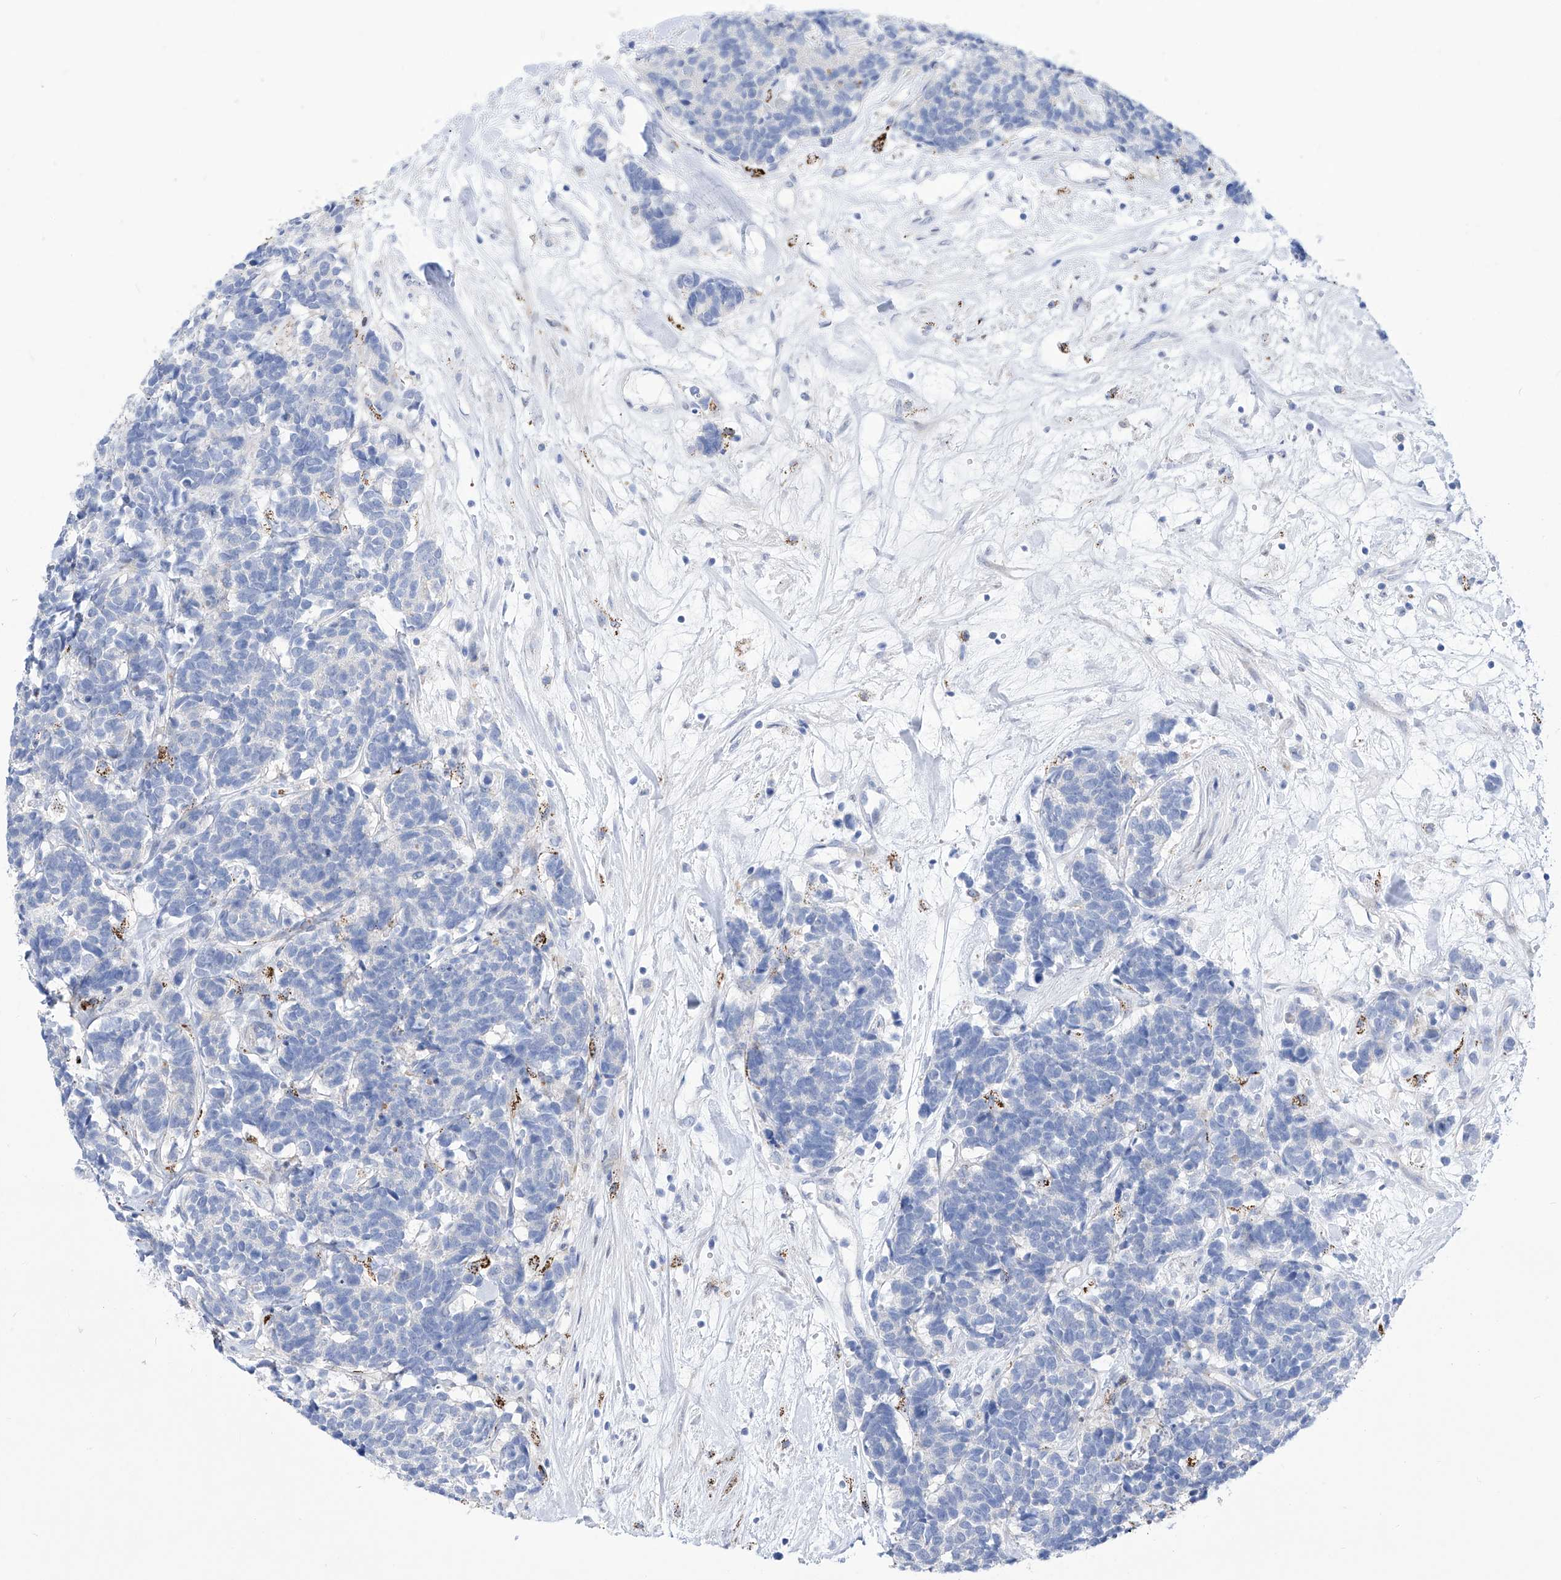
{"staining": {"intensity": "negative", "quantity": "none", "location": "none"}, "tissue": "carcinoid", "cell_type": "Tumor cells", "image_type": "cancer", "snomed": [{"axis": "morphology", "description": "Carcinoma, NOS"}, {"axis": "morphology", "description": "Carcinoid, malignant, NOS"}, {"axis": "topography", "description": "Urinary bladder"}], "caption": "Immunohistochemistry image of human carcinoma stained for a protein (brown), which reveals no expression in tumor cells.", "gene": "C1orf87", "patient": {"sex": "male", "age": 57}}